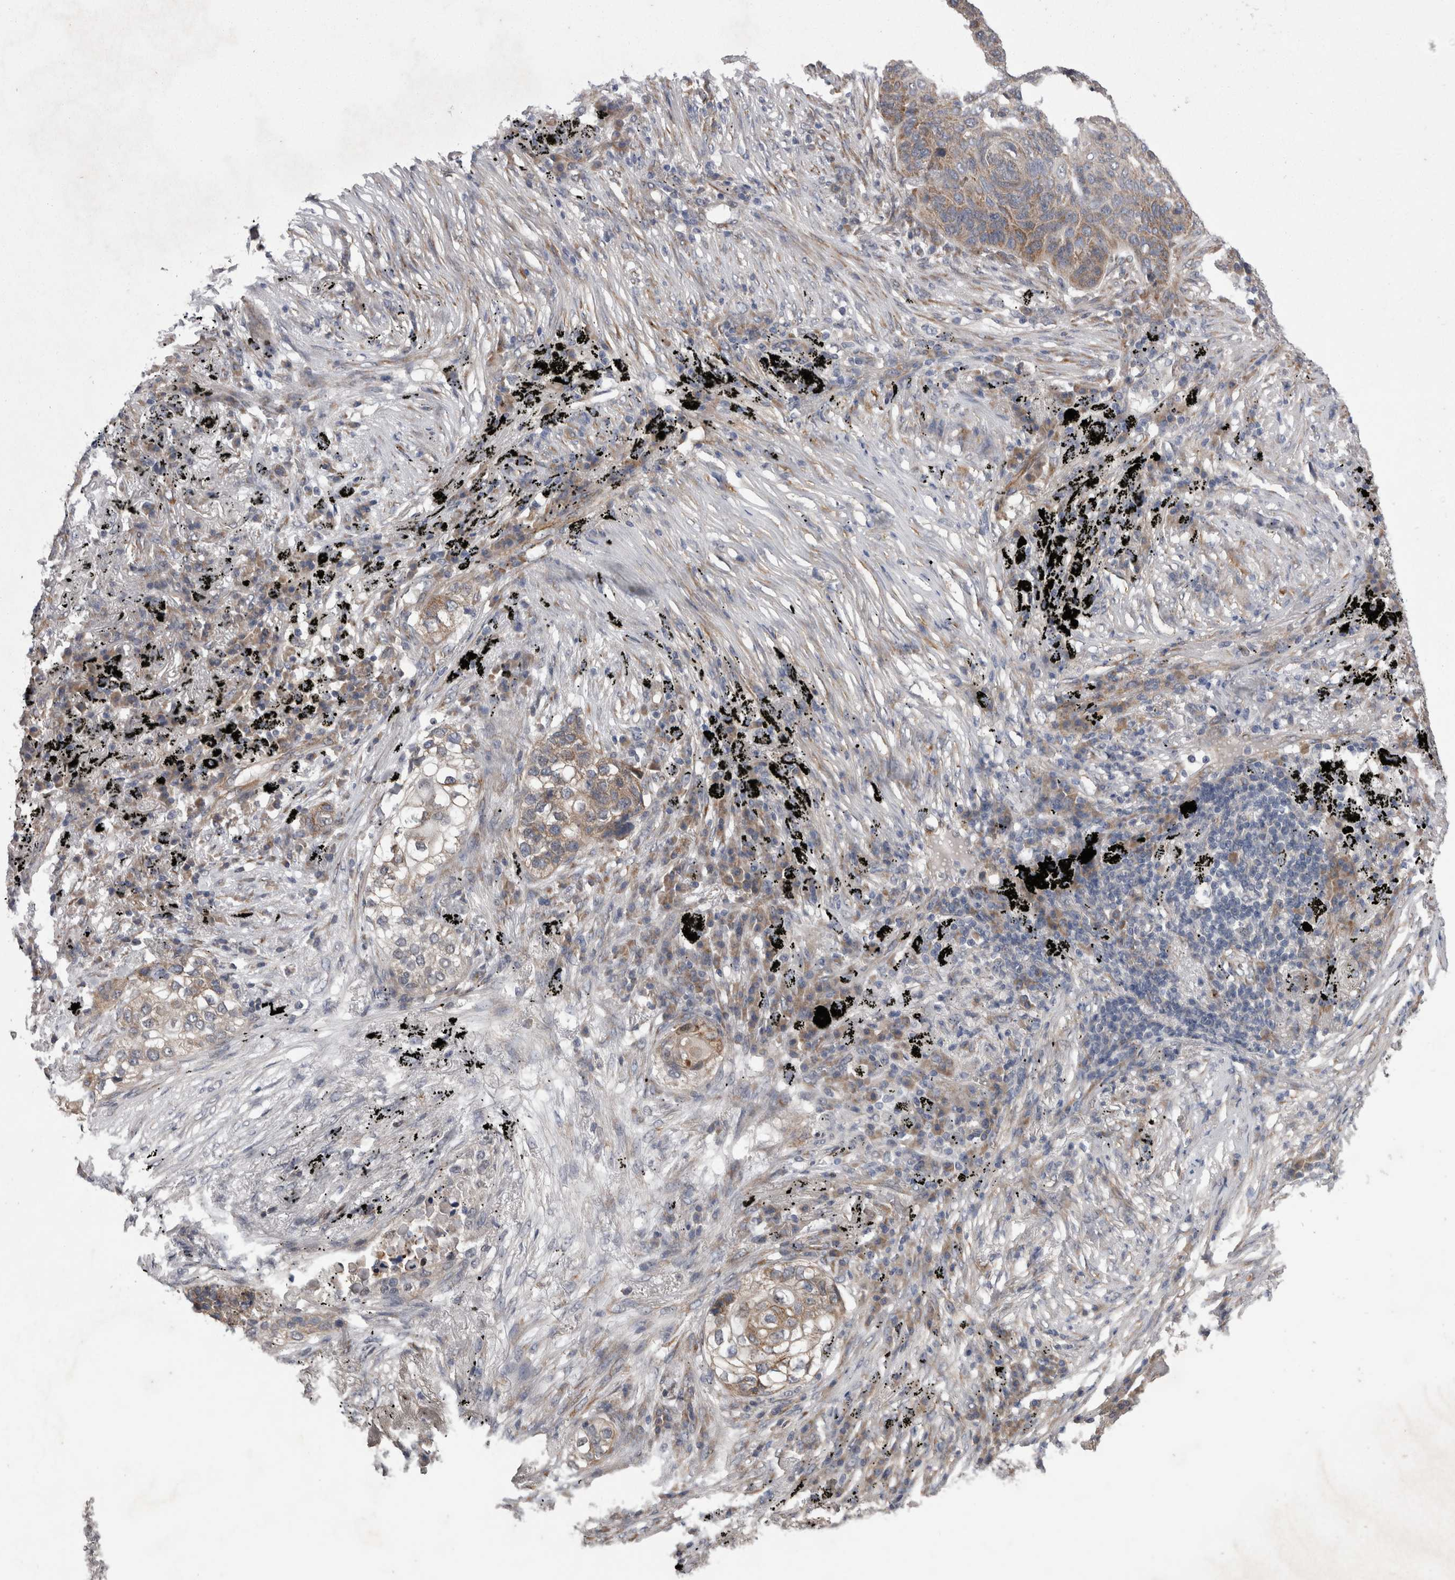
{"staining": {"intensity": "weak", "quantity": ">75%", "location": "cytoplasmic/membranous"}, "tissue": "lung cancer", "cell_type": "Tumor cells", "image_type": "cancer", "snomed": [{"axis": "morphology", "description": "Squamous cell carcinoma, NOS"}, {"axis": "topography", "description": "Lung"}], "caption": "DAB immunohistochemical staining of lung squamous cell carcinoma displays weak cytoplasmic/membranous protein positivity in about >75% of tumor cells. The staining is performed using DAB (3,3'-diaminobenzidine) brown chromogen to label protein expression. The nuclei are counter-stained blue using hematoxylin.", "gene": "DDX6", "patient": {"sex": "female", "age": 63}}